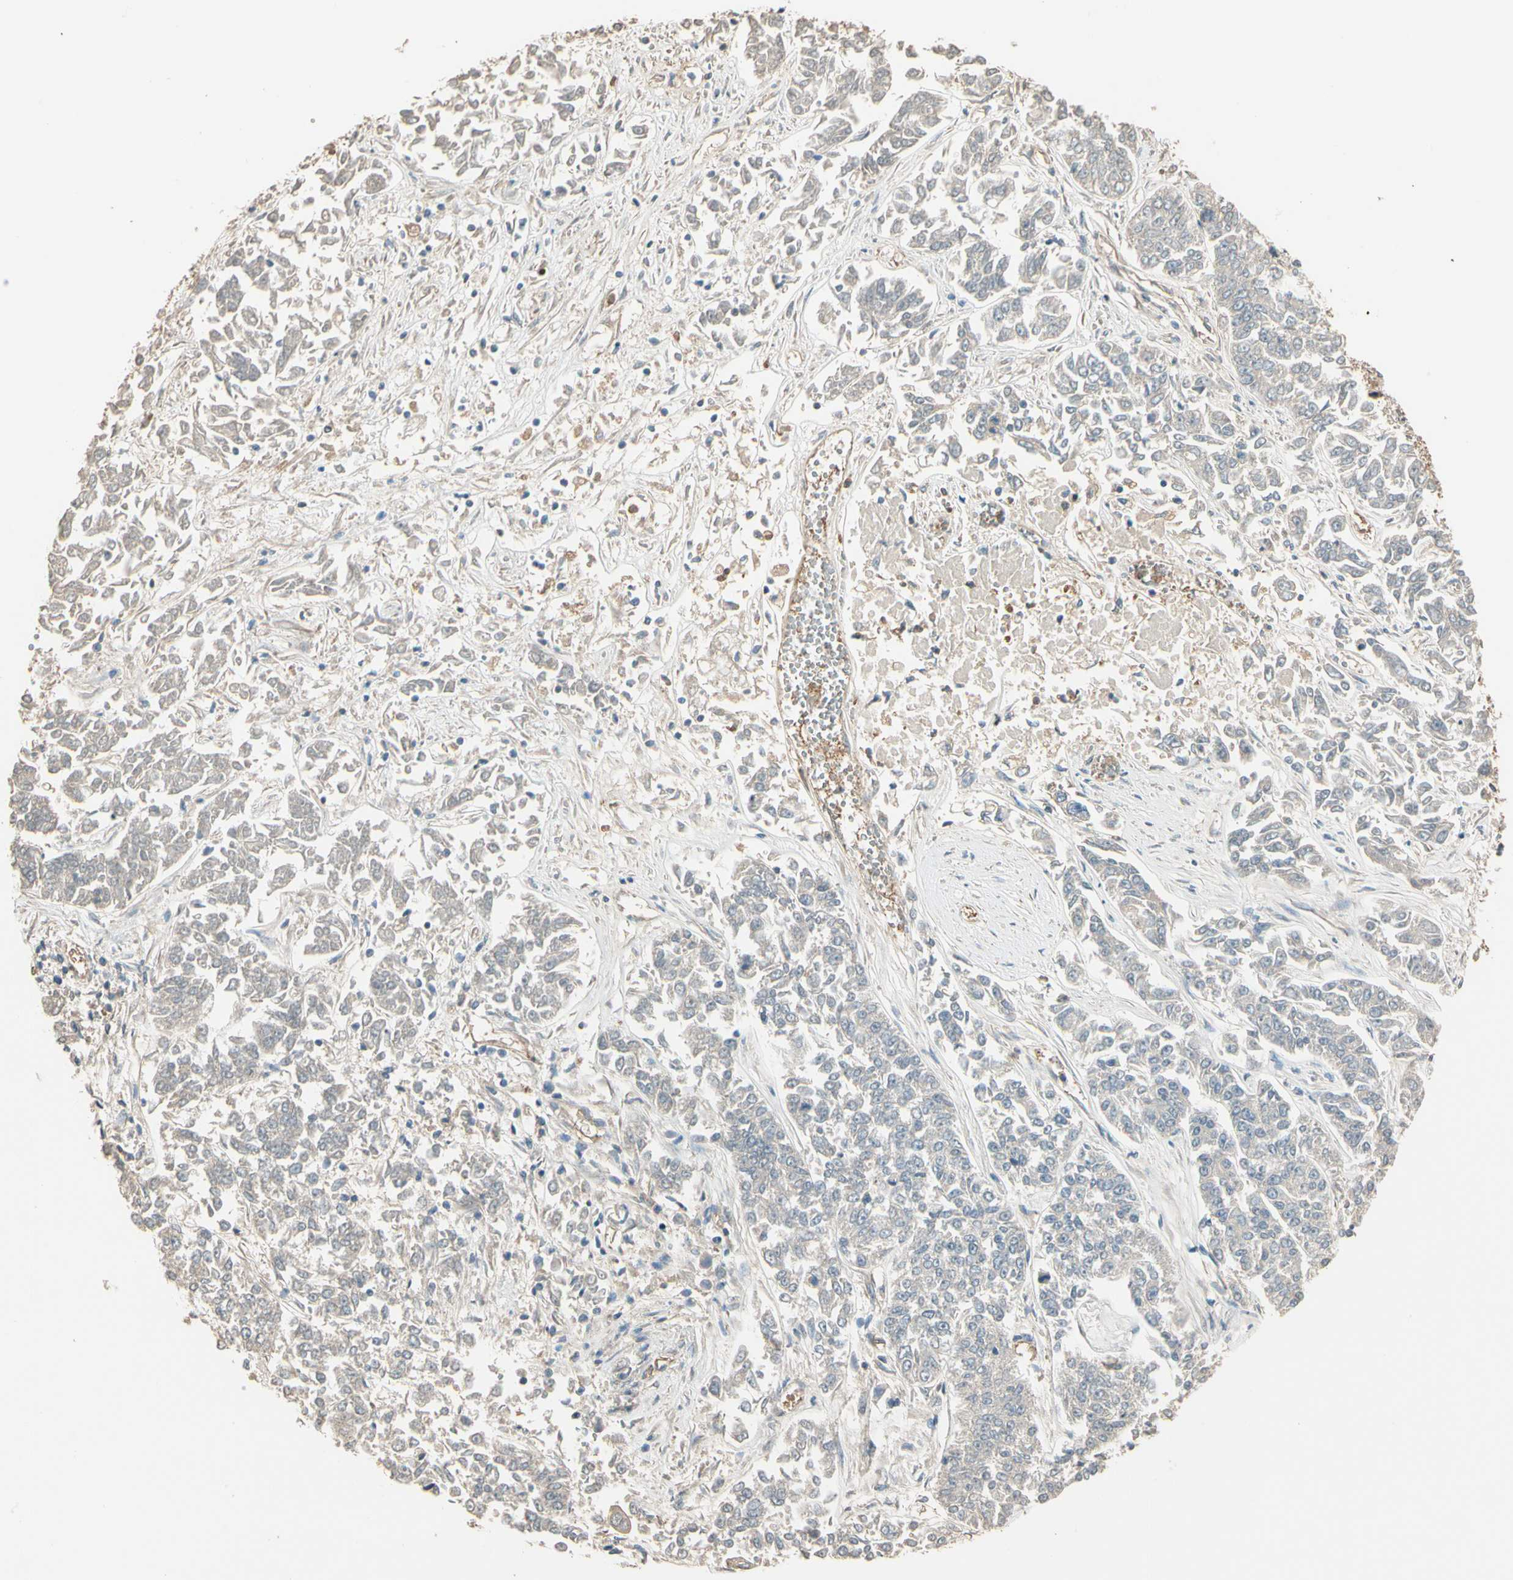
{"staining": {"intensity": "weak", "quantity": ">75%", "location": "cytoplasmic/membranous"}, "tissue": "lung cancer", "cell_type": "Tumor cells", "image_type": "cancer", "snomed": [{"axis": "morphology", "description": "Adenocarcinoma, NOS"}, {"axis": "topography", "description": "Lung"}], "caption": "Immunohistochemical staining of lung cancer (adenocarcinoma) shows low levels of weak cytoplasmic/membranous positivity in about >75% of tumor cells. The staining is performed using DAB (3,3'-diaminobenzidine) brown chromogen to label protein expression. The nuclei are counter-stained blue using hematoxylin.", "gene": "TNFRSF21", "patient": {"sex": "male", "age": 84}}